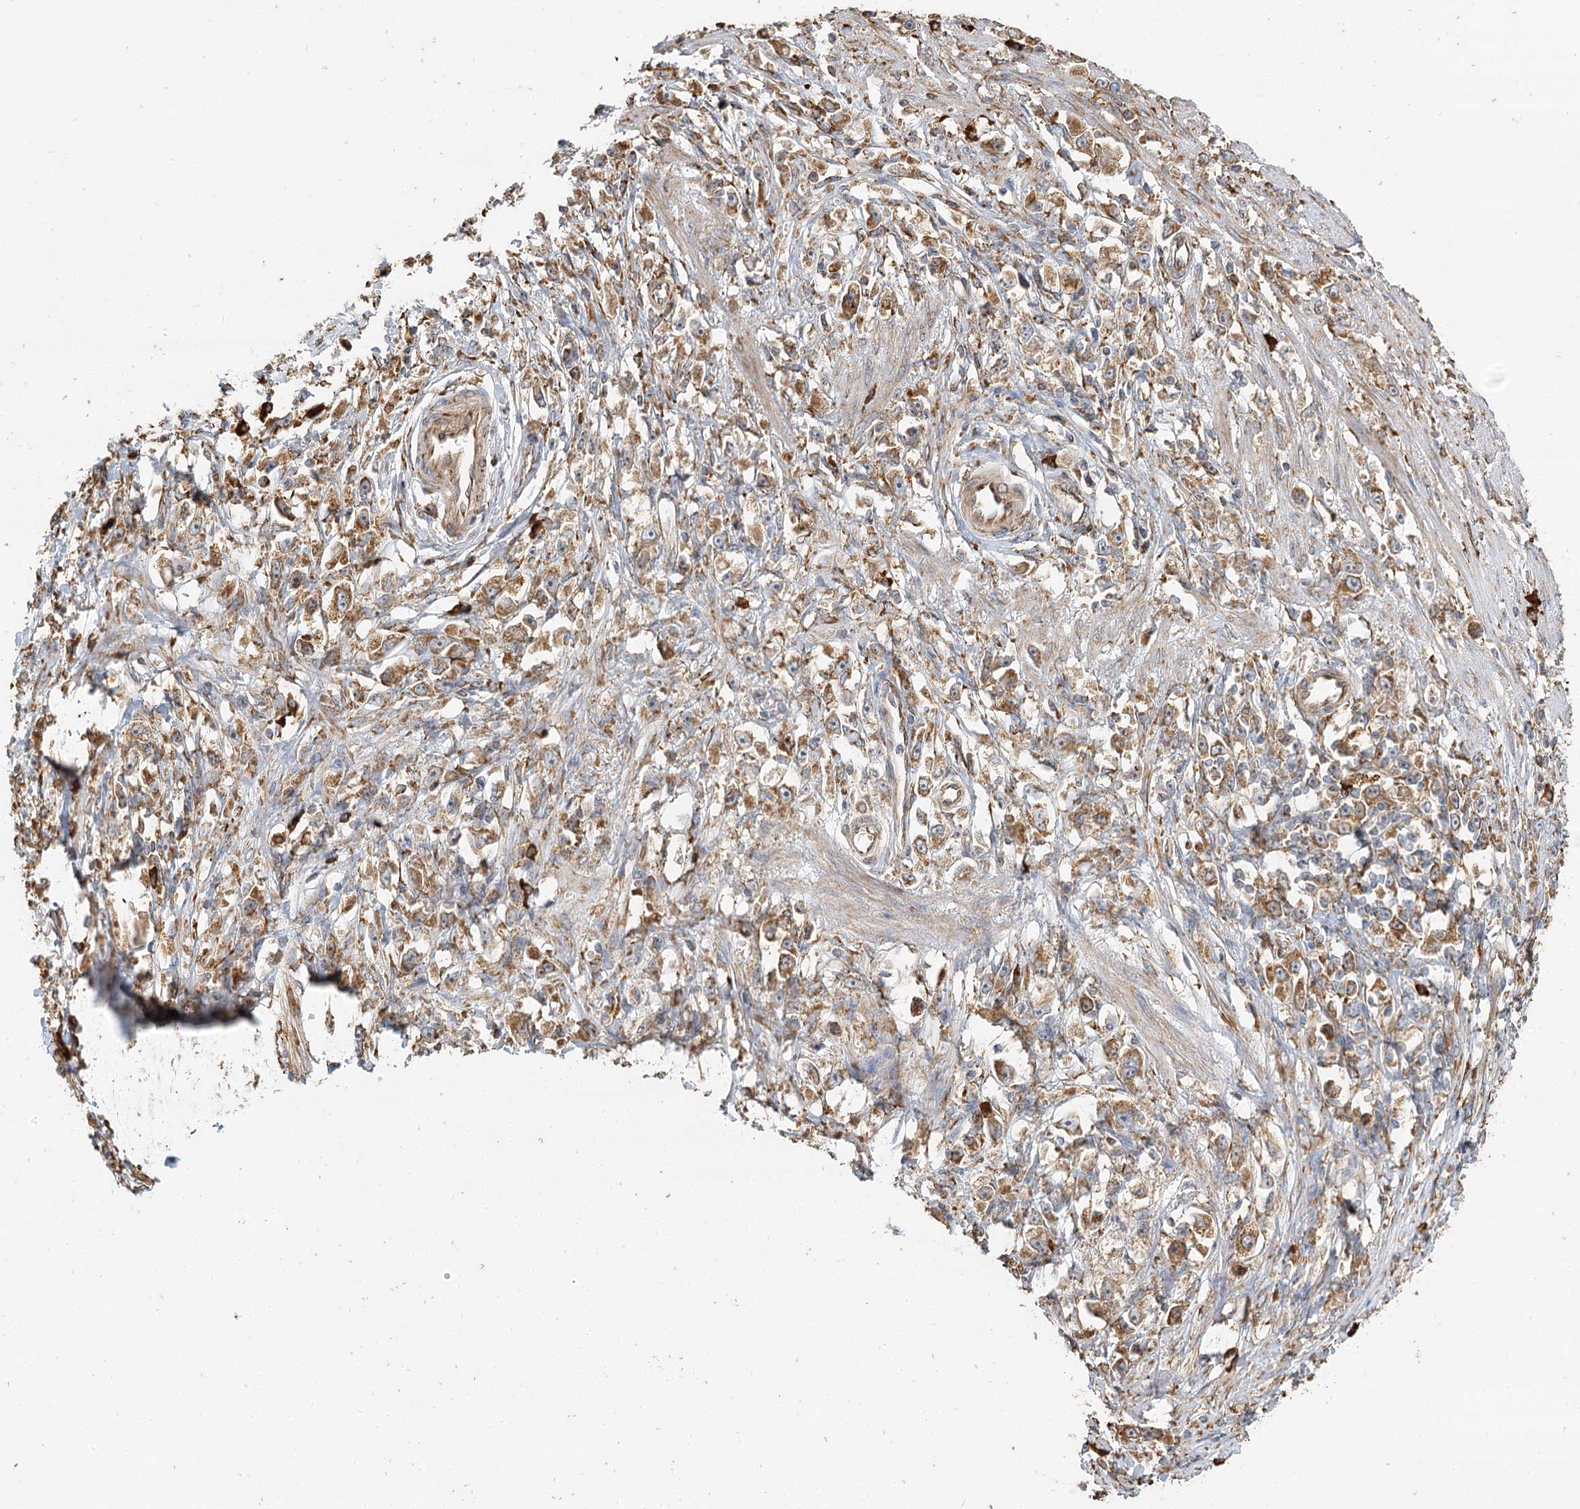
{"staining": {"intensity": "moderate", "quantity": ">75%", "location": "cytoplasmic/membranous"}, "tissue": "stomach cancer", "cell_type": "Tumor cells", "image_type": "cancer", "snomed": [{"axis": "morphology", "description": "Adenocarcinoma, NOS"}, {"axis": "topography", "description": "Stomach"}], "caption": "Immunohistochemical staining of stomach adenocarcinoma displays moderate cytoplasmic/membranous protein staining in approximately >75% of tumor cells. (DAB (3,3'-diaminobenzidine) IHC, brown staining for protein, blue staining for nuclei).", "gene": "TAS1R1", "patient": {"sex": "female", "age": 59}}